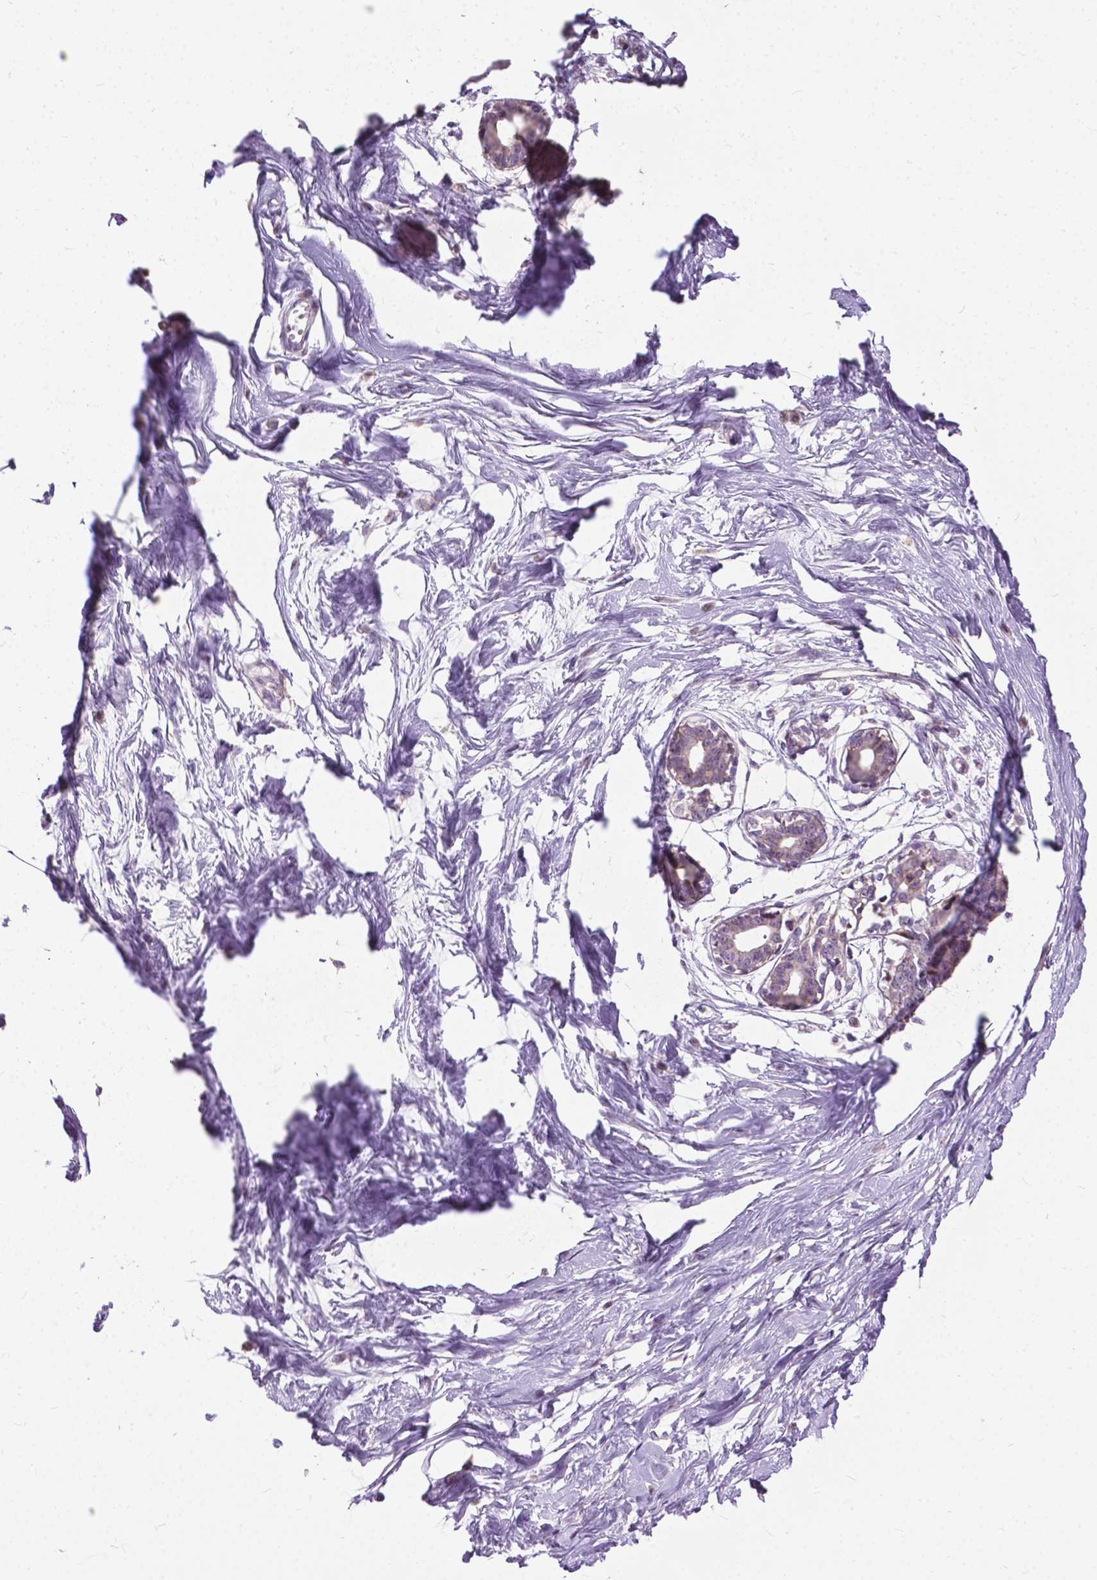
{"staining": {"intensity": "weak", "quantity": "<25%", "location": "cytoplasmic/membranous"}, "tissue": "breast", "cell_type": "Adipocytes", "image_type": "normal", "snomed": [{"axis": "morphology", "description": "Normal tissue, NOS"}, {"axis": "topography", "description": "Breast"}], "caption": "This is a photomicrograph of immunohistochemistry staining of benign breast, which shows no positivity in adipocytes.", "gene": "TTC9B", "patient": {"sex": "female", "age": 45}}